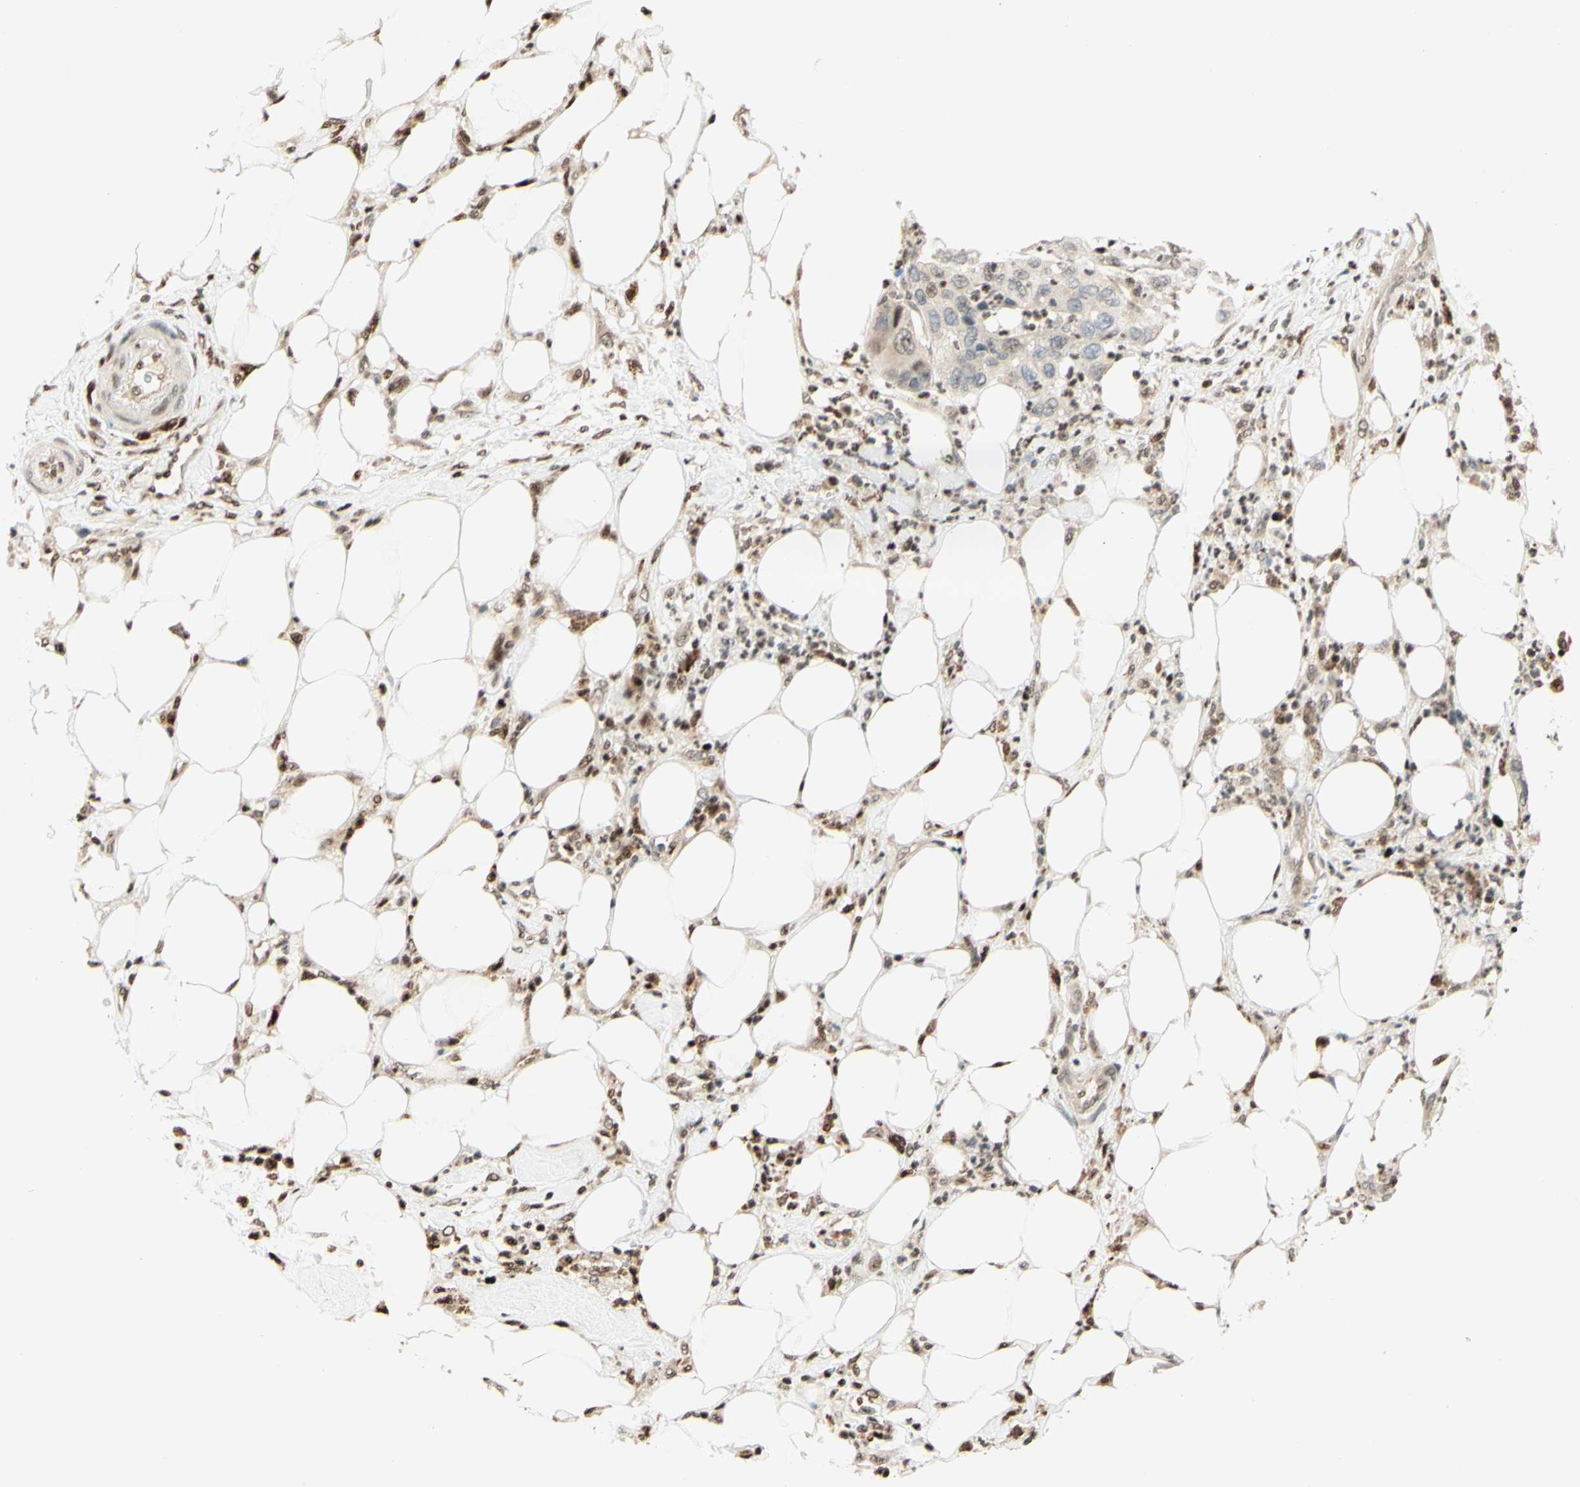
{"staining": {"intensity": "weak", "quantity": ">75%", "location": "cytoplasmic/membranous"}, "tissue": "pancreatic cancer", "cell_type": "Tumor cells", "image_type": "cancer", "snomed": [{"axis": "morphology", "description": "Adenocarcinoma, NOS"}, {"axis": "topography", "description": "Pancreas"}], "caption": "Pancreatic cancer was stained to show a protein in brown. There is low levels of weak cytoplasmic/membranous expression in approximately >75% of tumor cells.", "gene": "CDKL5", "patient": {"sex": "female", "age": 71}}